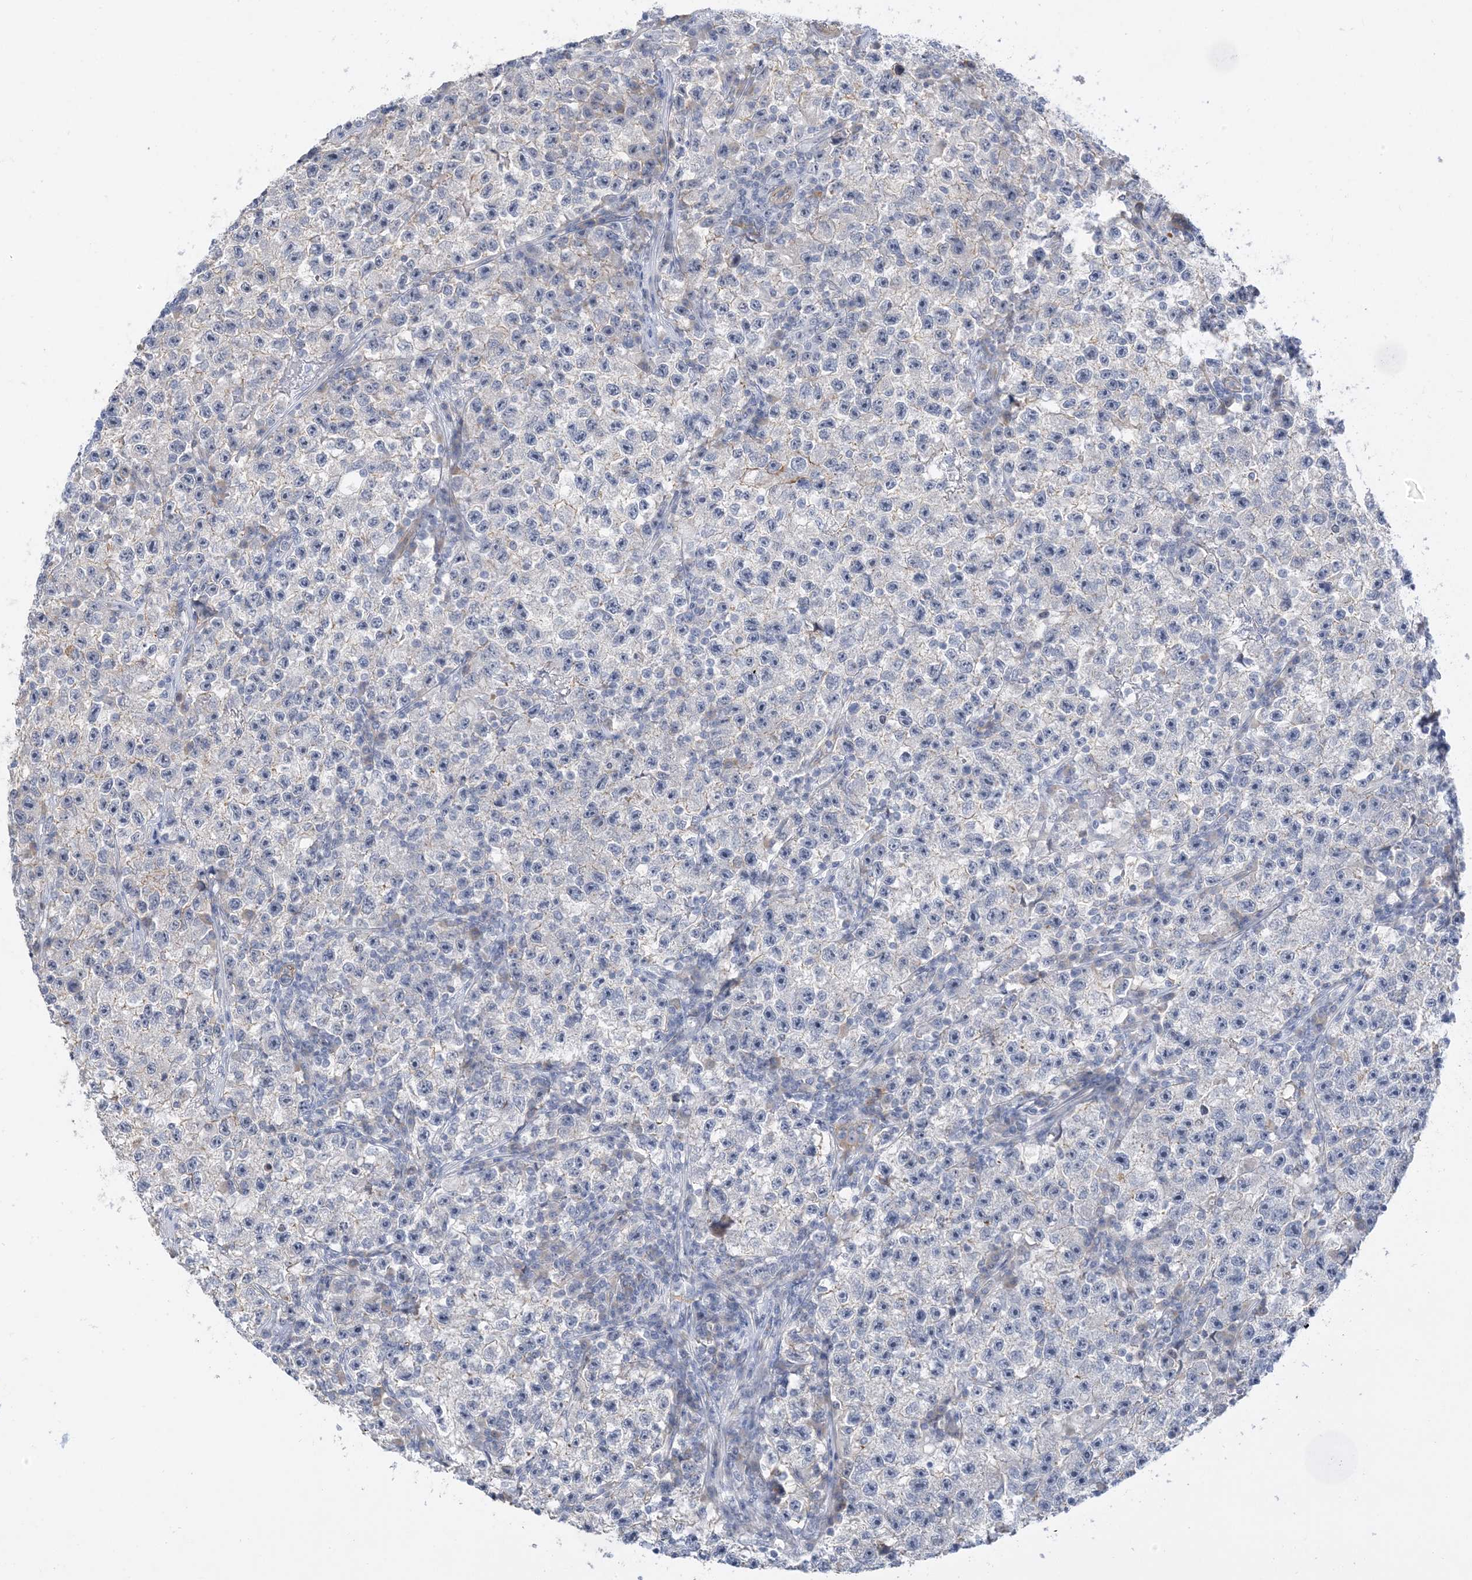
{"staining": {"intensity": "negative", "quantity": "none", "location": "none"}, "tissue": "testis cancer", "cell_type": "Tumor cells", "image_type": "cancer", "snomed": [{"axis": "morphology", "description": "Seminoma, NOS"}, {"axis": "topography", "description": "Testis"}], "caption": "DAB (3,3'-diaminobenzidine) immunohistochemical staining of testis cancer (seminoma) demonstrates no significant expression in tumor cells.", "gene": "IL36B", "patient": {"sex": "male", "age": 22}}